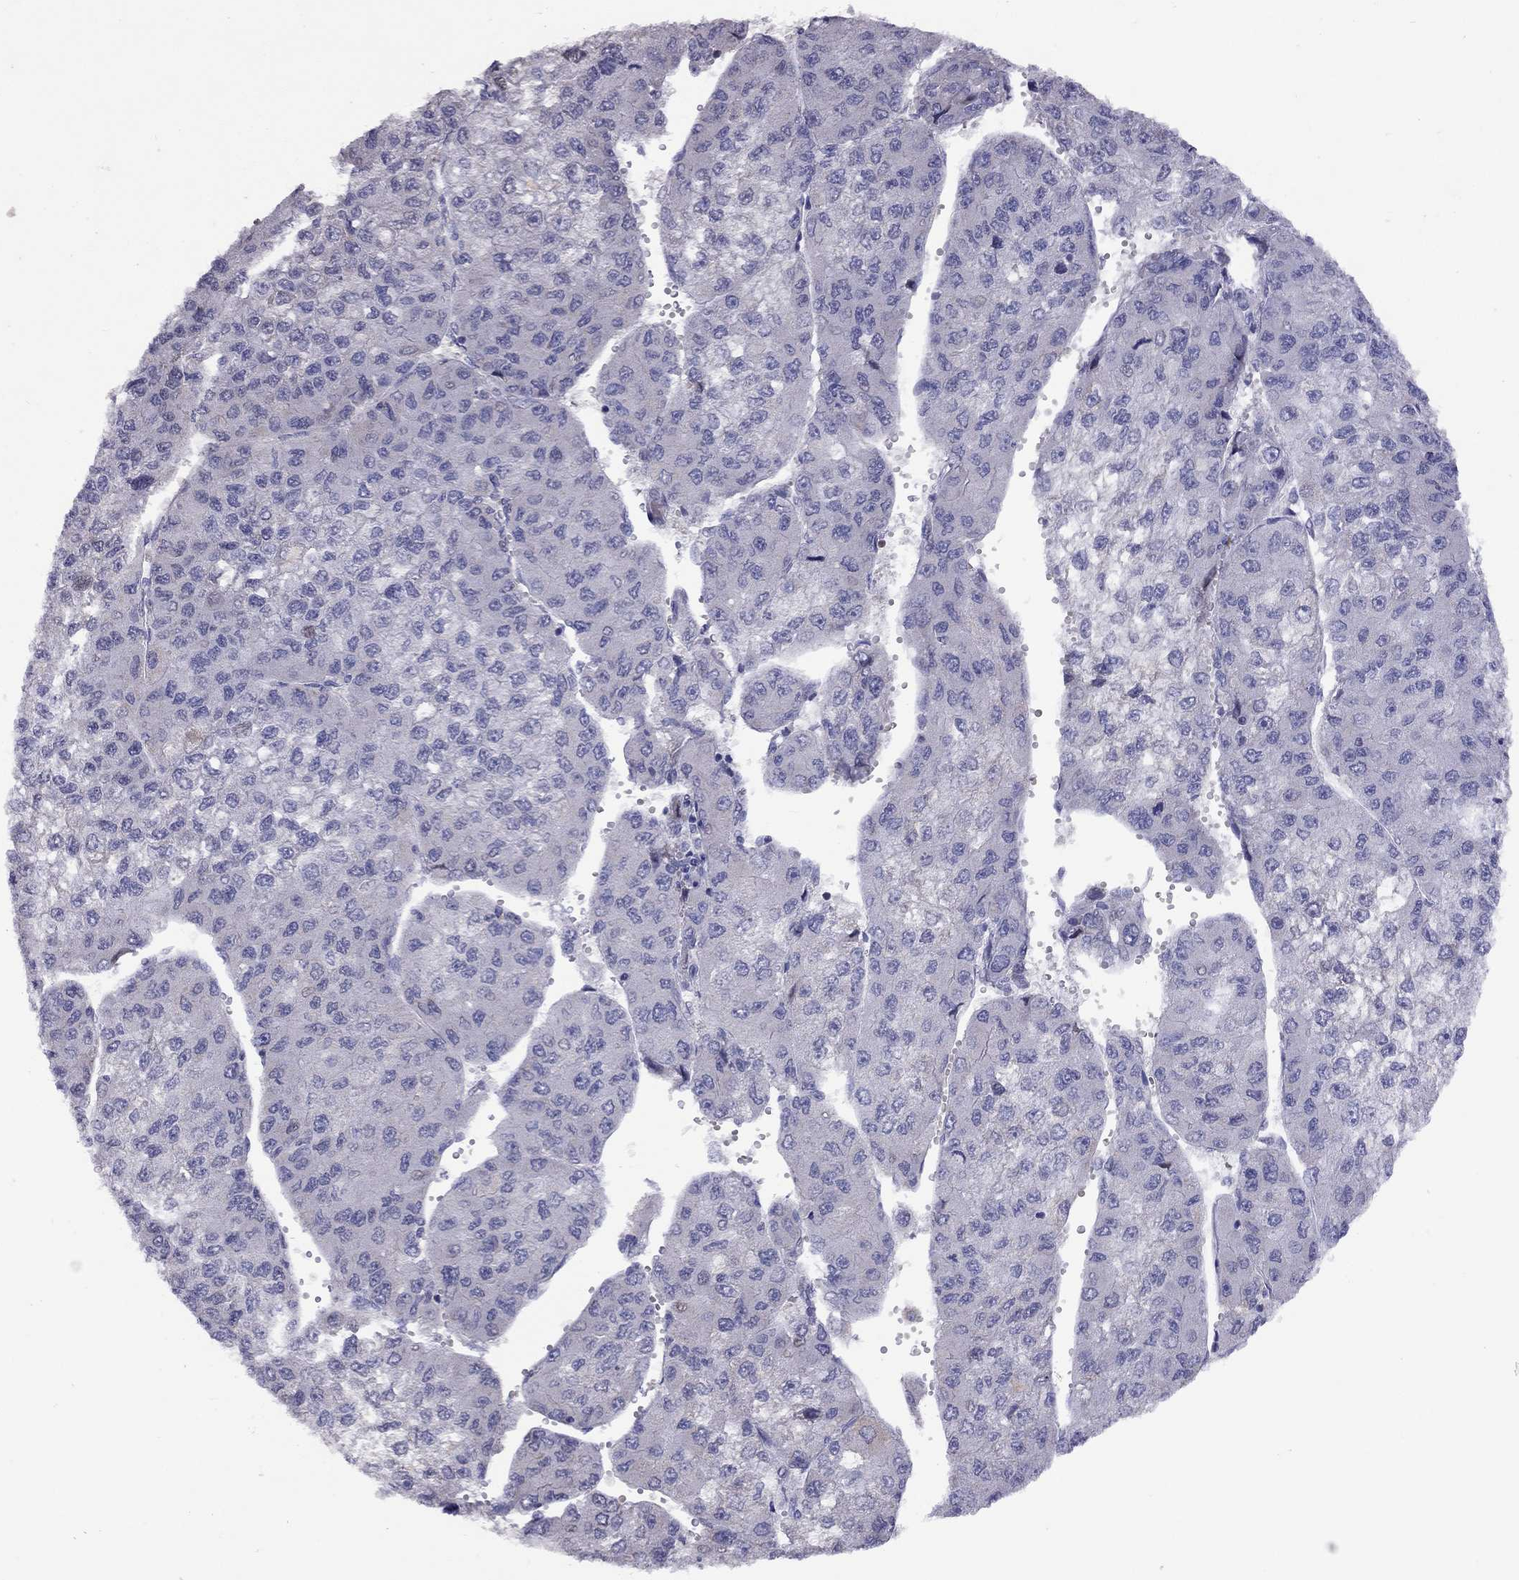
{"staining": {"intensity": "negative", "quantity": "none", "location": "none"}, "tissue": "liver cancer", "cell_type": "Tumor cells", "image_type": "cancer", "snomed": [{"axis": "morphology", "description": "Carcinoma, Hepatocellular, NOS"}, {"axis": "topography", "description": "Liver"}], "caption": "Human liver hepatocellular carcinoma stained for a protein using immunohistochemistry reveals no positivity in tumor cells.", "gene": "SYTL2", "patient": {"sex": "female", "age": 66}}